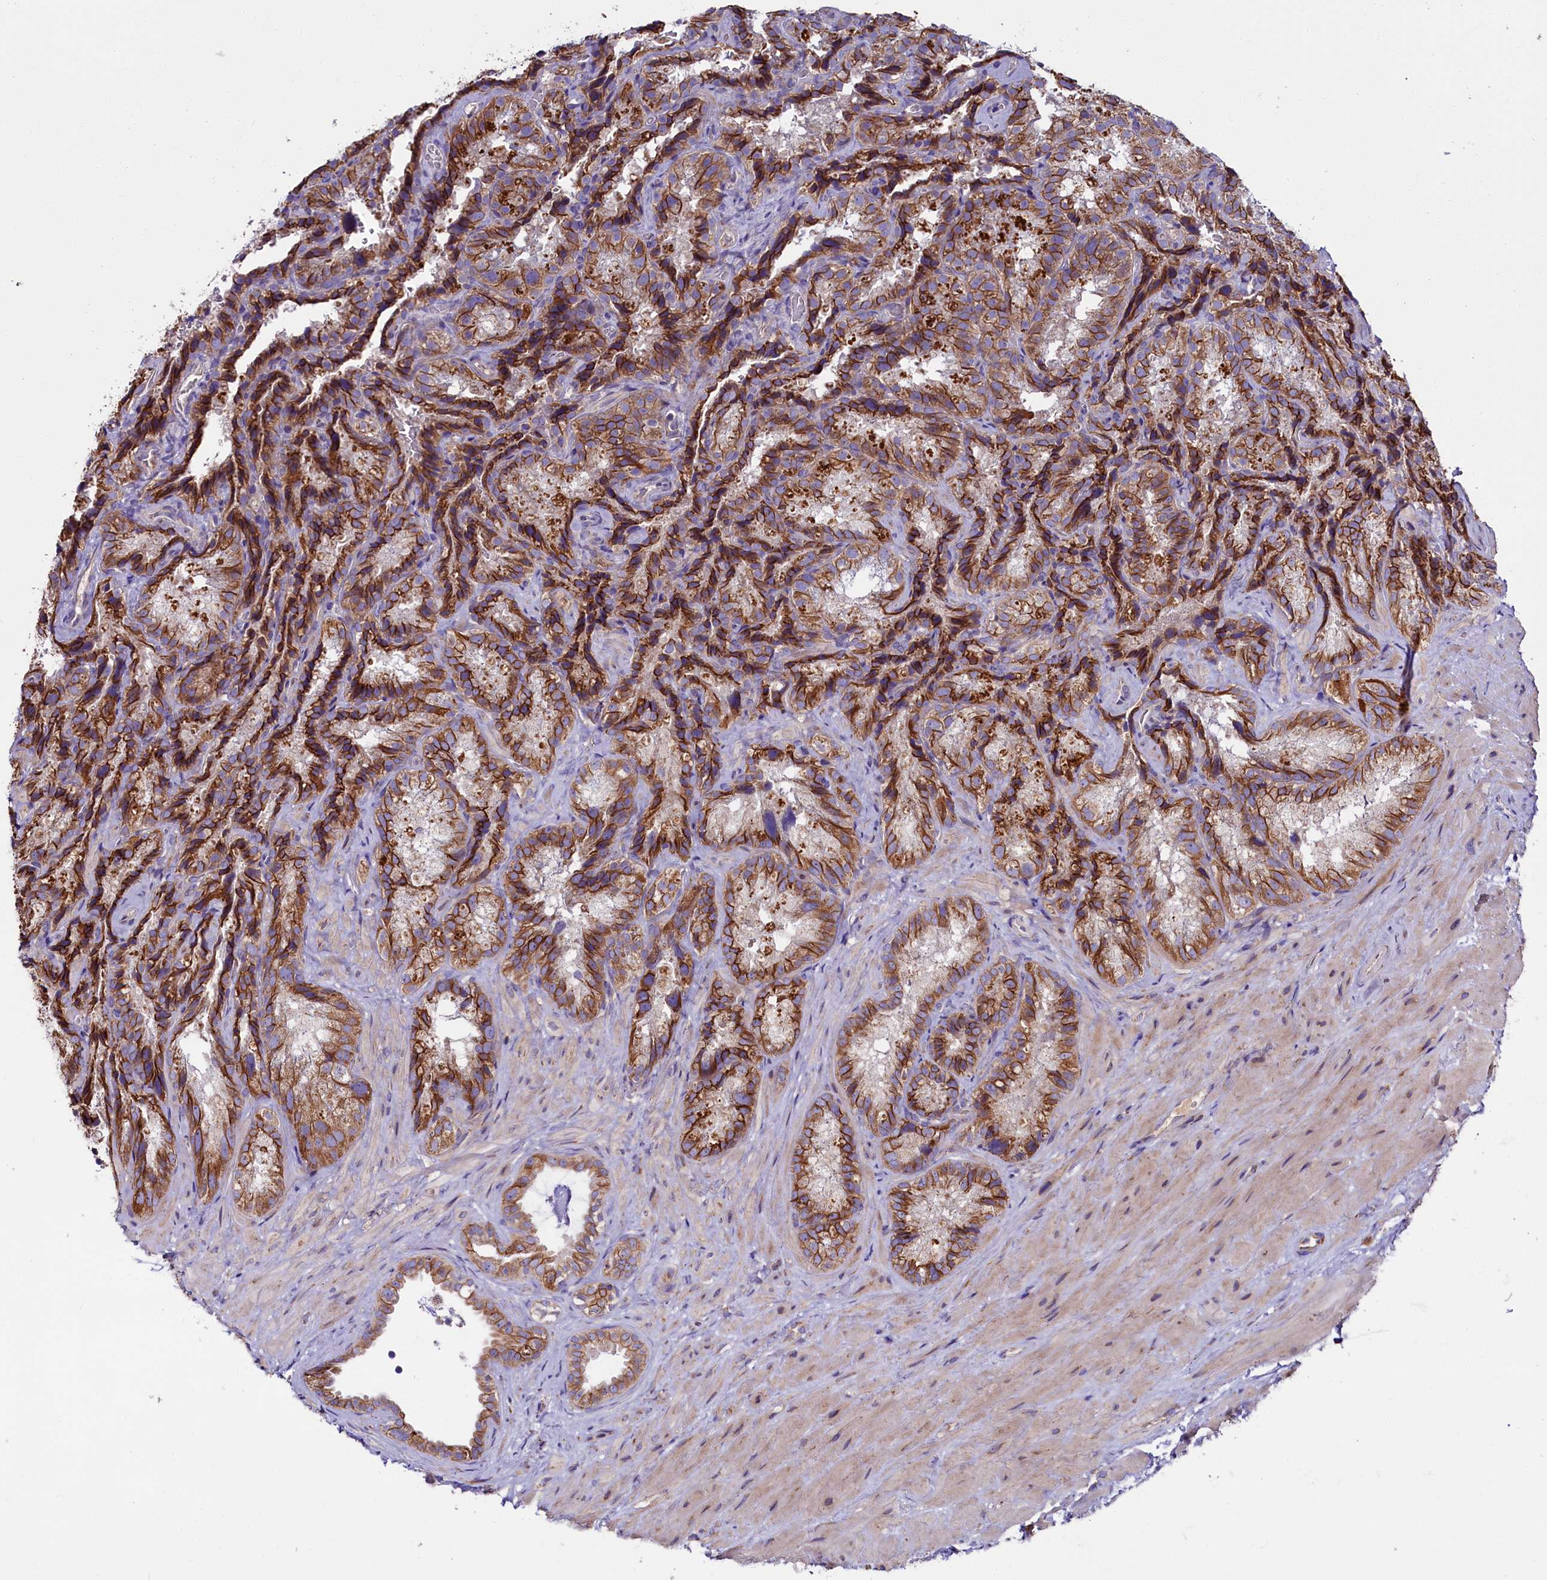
{"staining": {"intensity": "strong", "quantity": ">75%", "location": "cytoplasmic/membranous"}, "tissue": "seminal vesicle", "cell_type": "Glandular cells", "image_type": "normal", "snomed": [{"axis": "morphology", "description": "Normal tissue, NOS"}, {"axis": "topography", "description": "Seminal veicle"}], "caption": "IHC micrograph of unremarkable seminal vesicle: human seminal vesicle stained using immunohistochemistry reveals high levels of strong protein expression localized specifically in the cytoplasmic/membranous of glandular cells, appearing as a cytoplasmic/membranous brown color.", "gene": "ZSWIM1", "patient": {"sex": "male", "age": 58}}